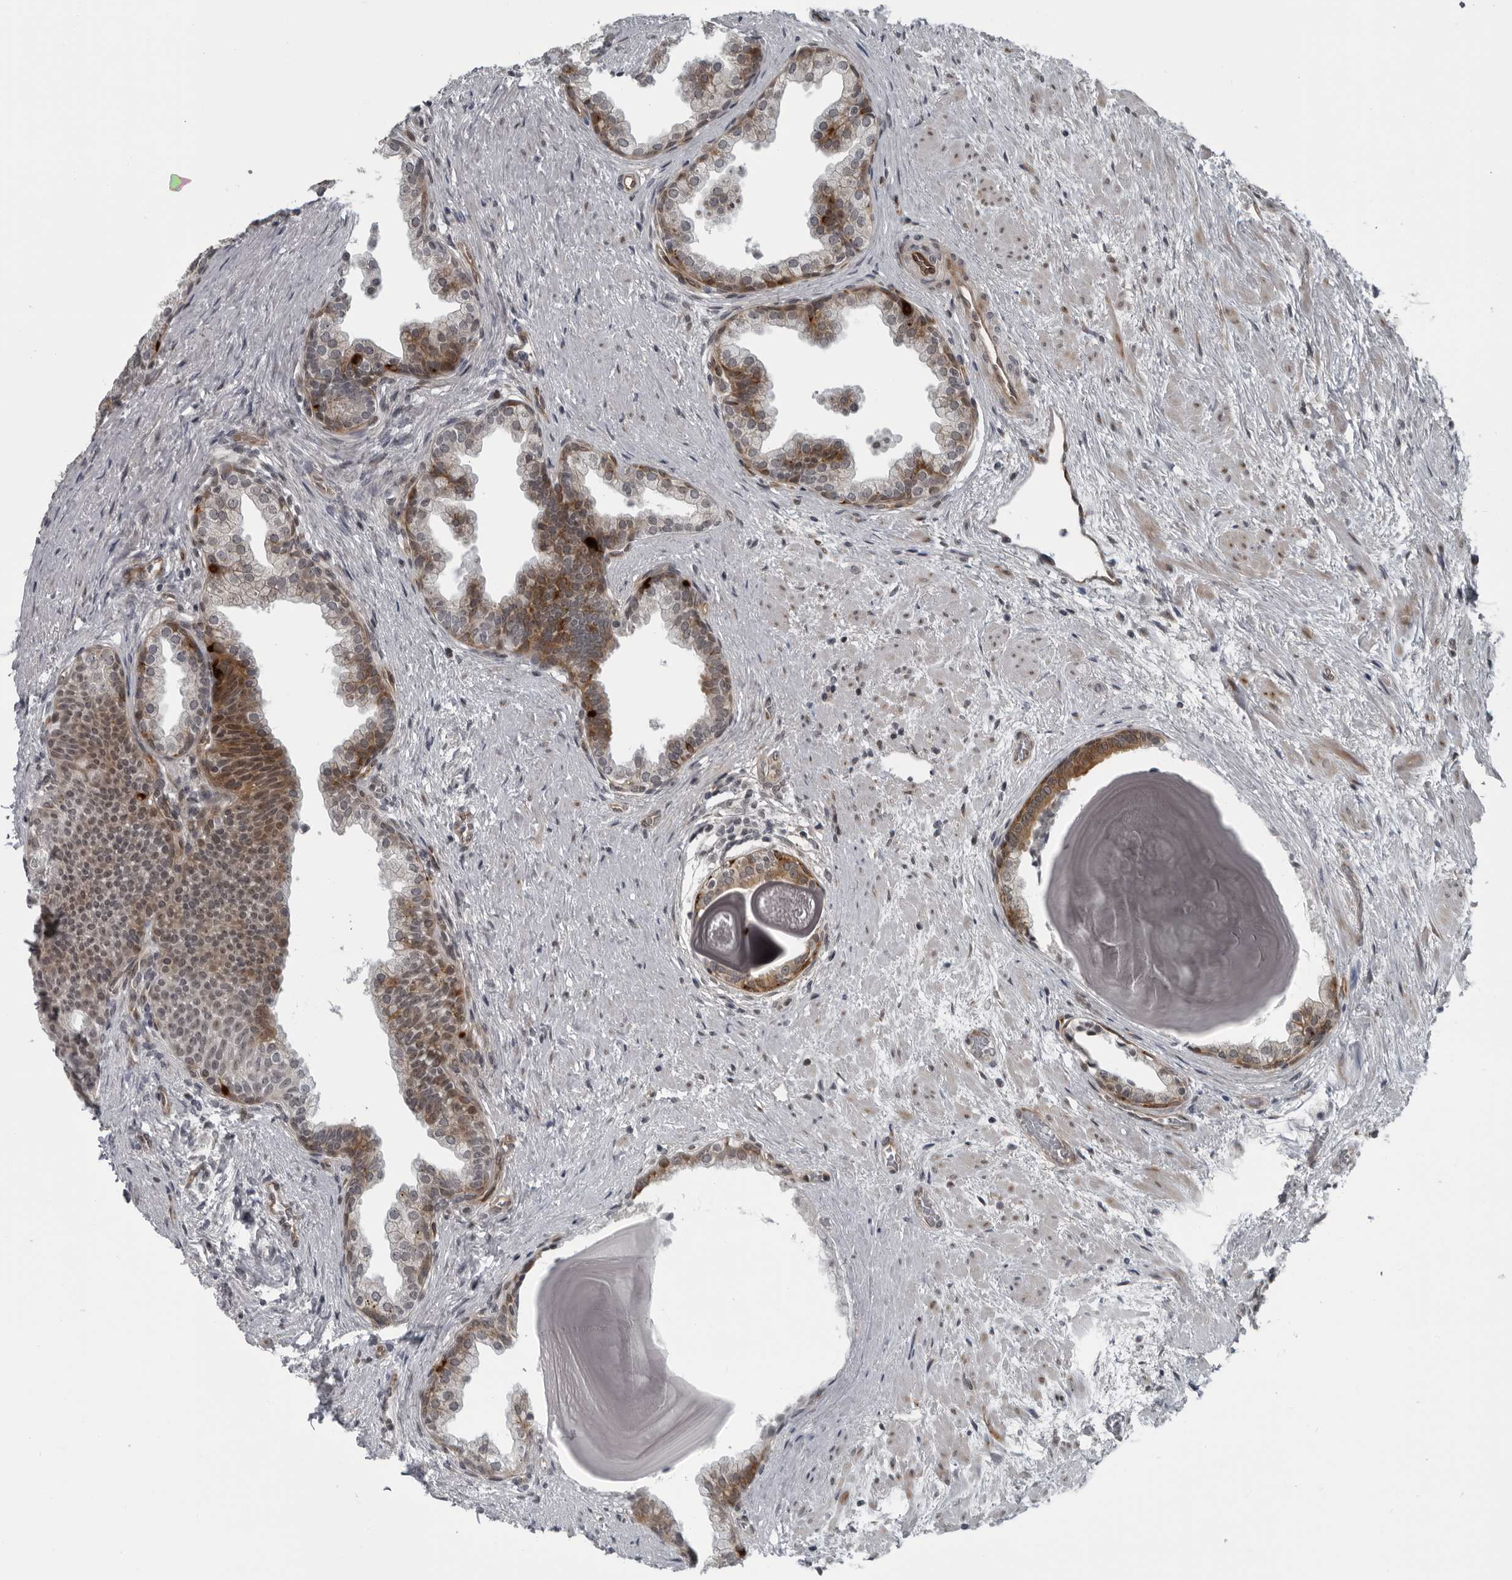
{"staining": {"intensity": "moderate", "quantity": "<25%", "location": "cytoplasmic/membranous"}, "tissue": "prostate", "cell_type": "Glandular cells", "image_type": "normal", "snomed": [{"axis": "morphology", "description": "Normal tissue, NOS"}, {"axis": "topography", "description": "Prostate"}], "caption": "A brown stain highlights moderate cytoplasmic/membranous expression of a protein in glandular cells of normal prostate.", "gene": "FAM102B", "patient": {"sex": "male", "age": 48}}